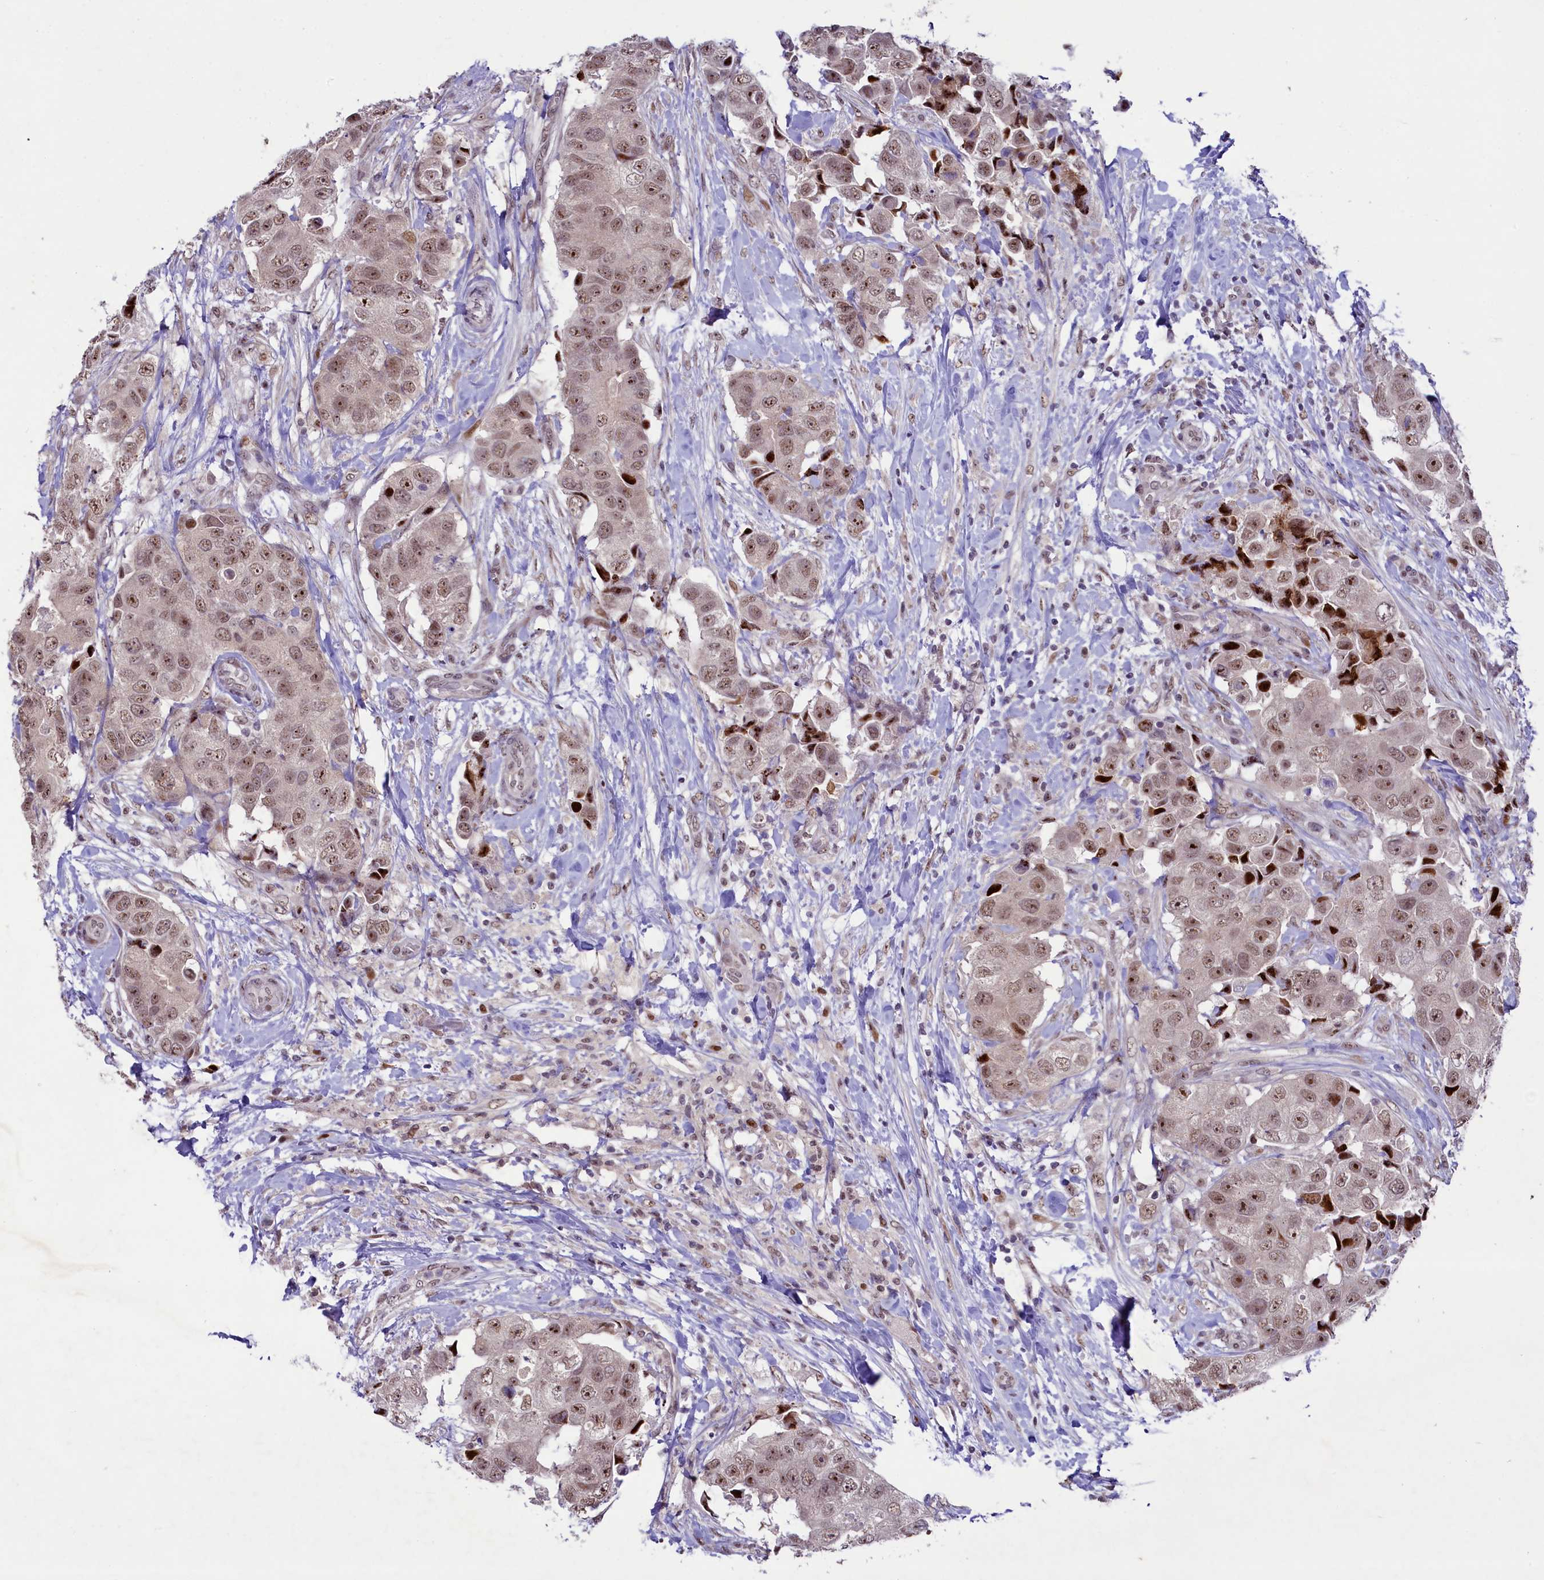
{"staining": {"intensity": "moderate", "quantity": ">75%", "location": "nuclear"}, "tissue": "breast cancer", "cell_type": "Tumor cells", "image_type": "cancer", "snomed": [{"axis": "morphology", "description": "Normal tissue, NOS"}, {"axis": "morphology", "description": "Duct carcinoma"}, {"axis": "topography", "description": "Breast"}], "caption": "About >75% of tumor cells in human breast cancer exhibit moderate nuclear protein expression as visualized by brown immunohistochemical staining.", "gene": "ANKS3", "patient": {"sex": "female", "age": 62}}